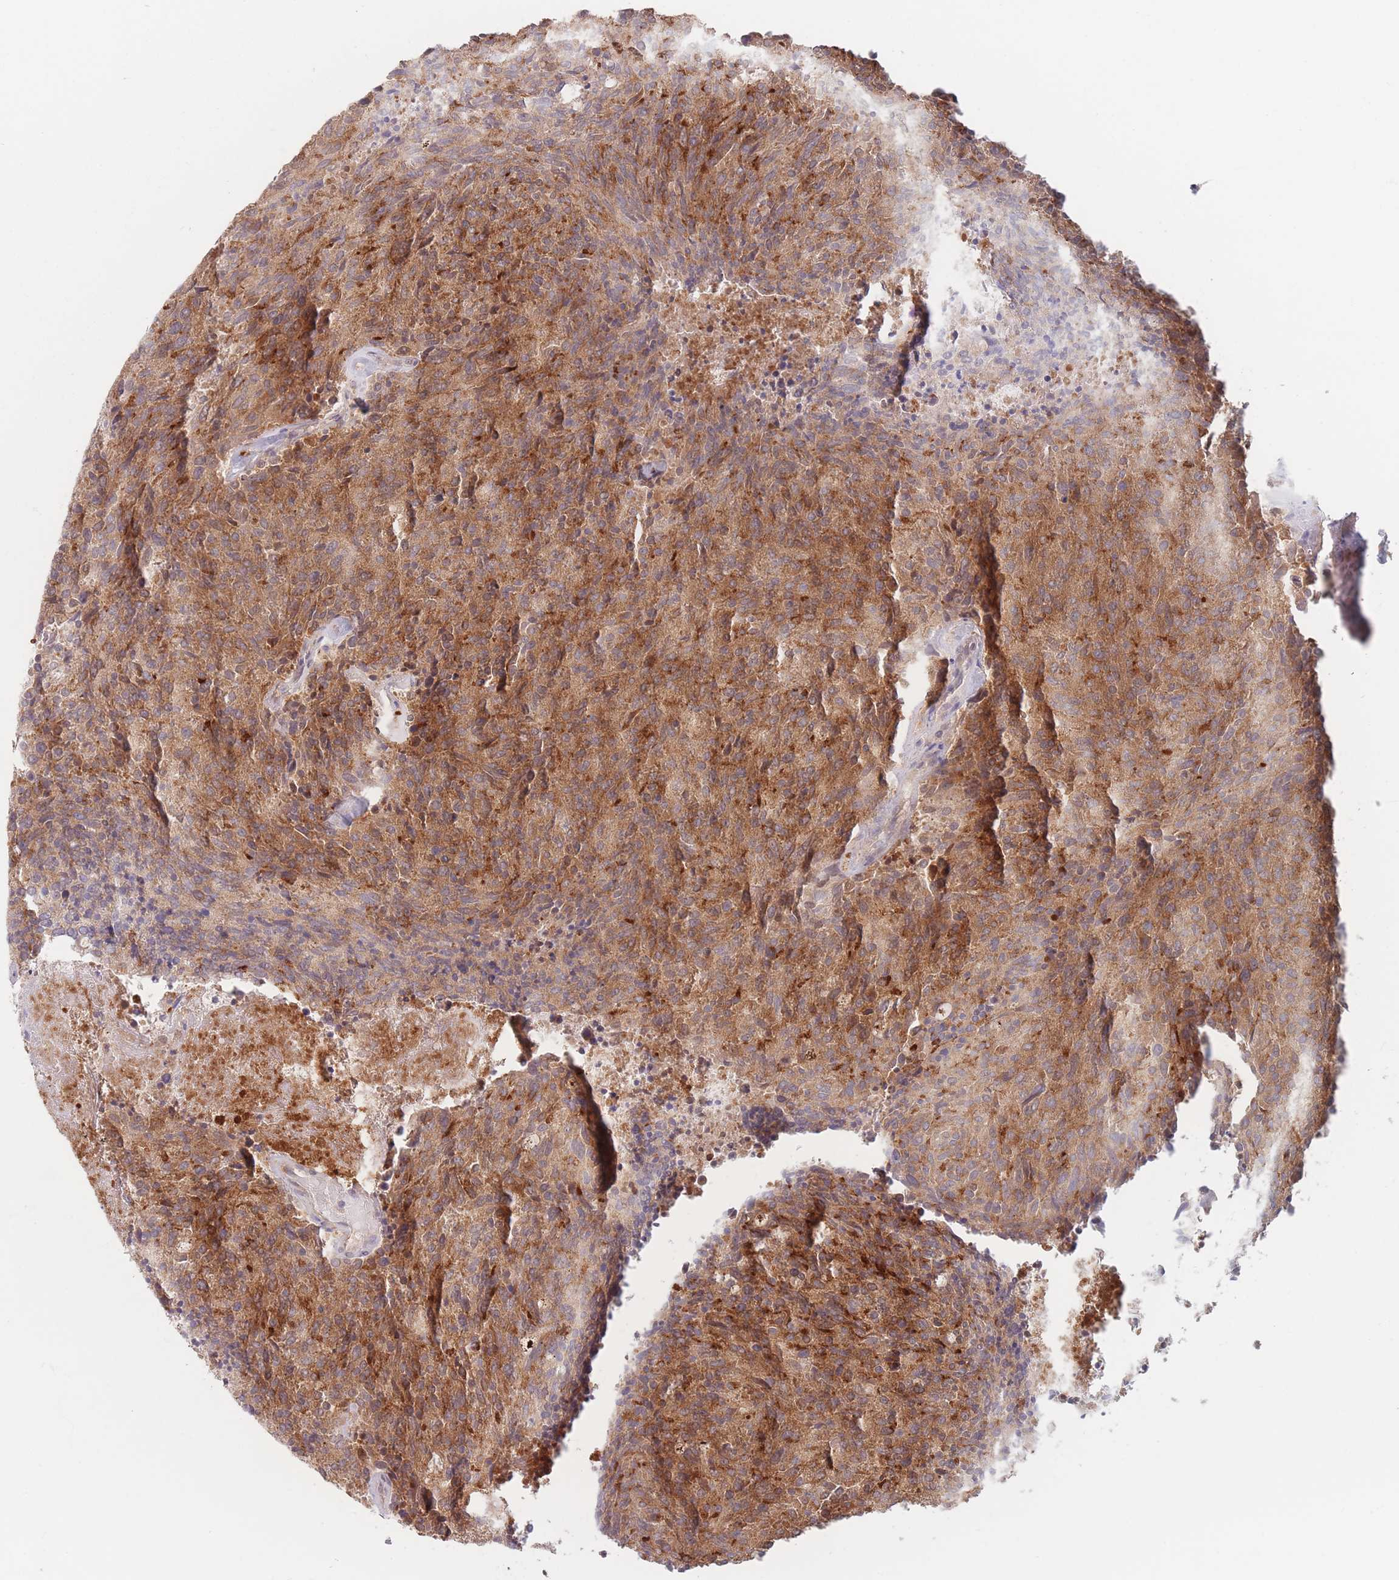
{"staining": {"intensity": "moderate", "quantity": ">75%", "location": "cytoplasmic/membranous"}, "tissue": "carcinoid", "cell_type": "Tumor cells", "image_type": "cancer", "snomed": [{"axis": "morphology", "description": "Carcinoid, malignant, NOS"}, {"axis": "topography", "description": "Pancreas"}], "caption": "This histopathology image demonstrates immunohistochemistry (IHC) staining of human carcinoid, with medium moderate cytoplasmic/membranous positivity in about >75% of tumor cells.", "gene": "PPM1A", "patient": {"sex": "female", "age": 54}}